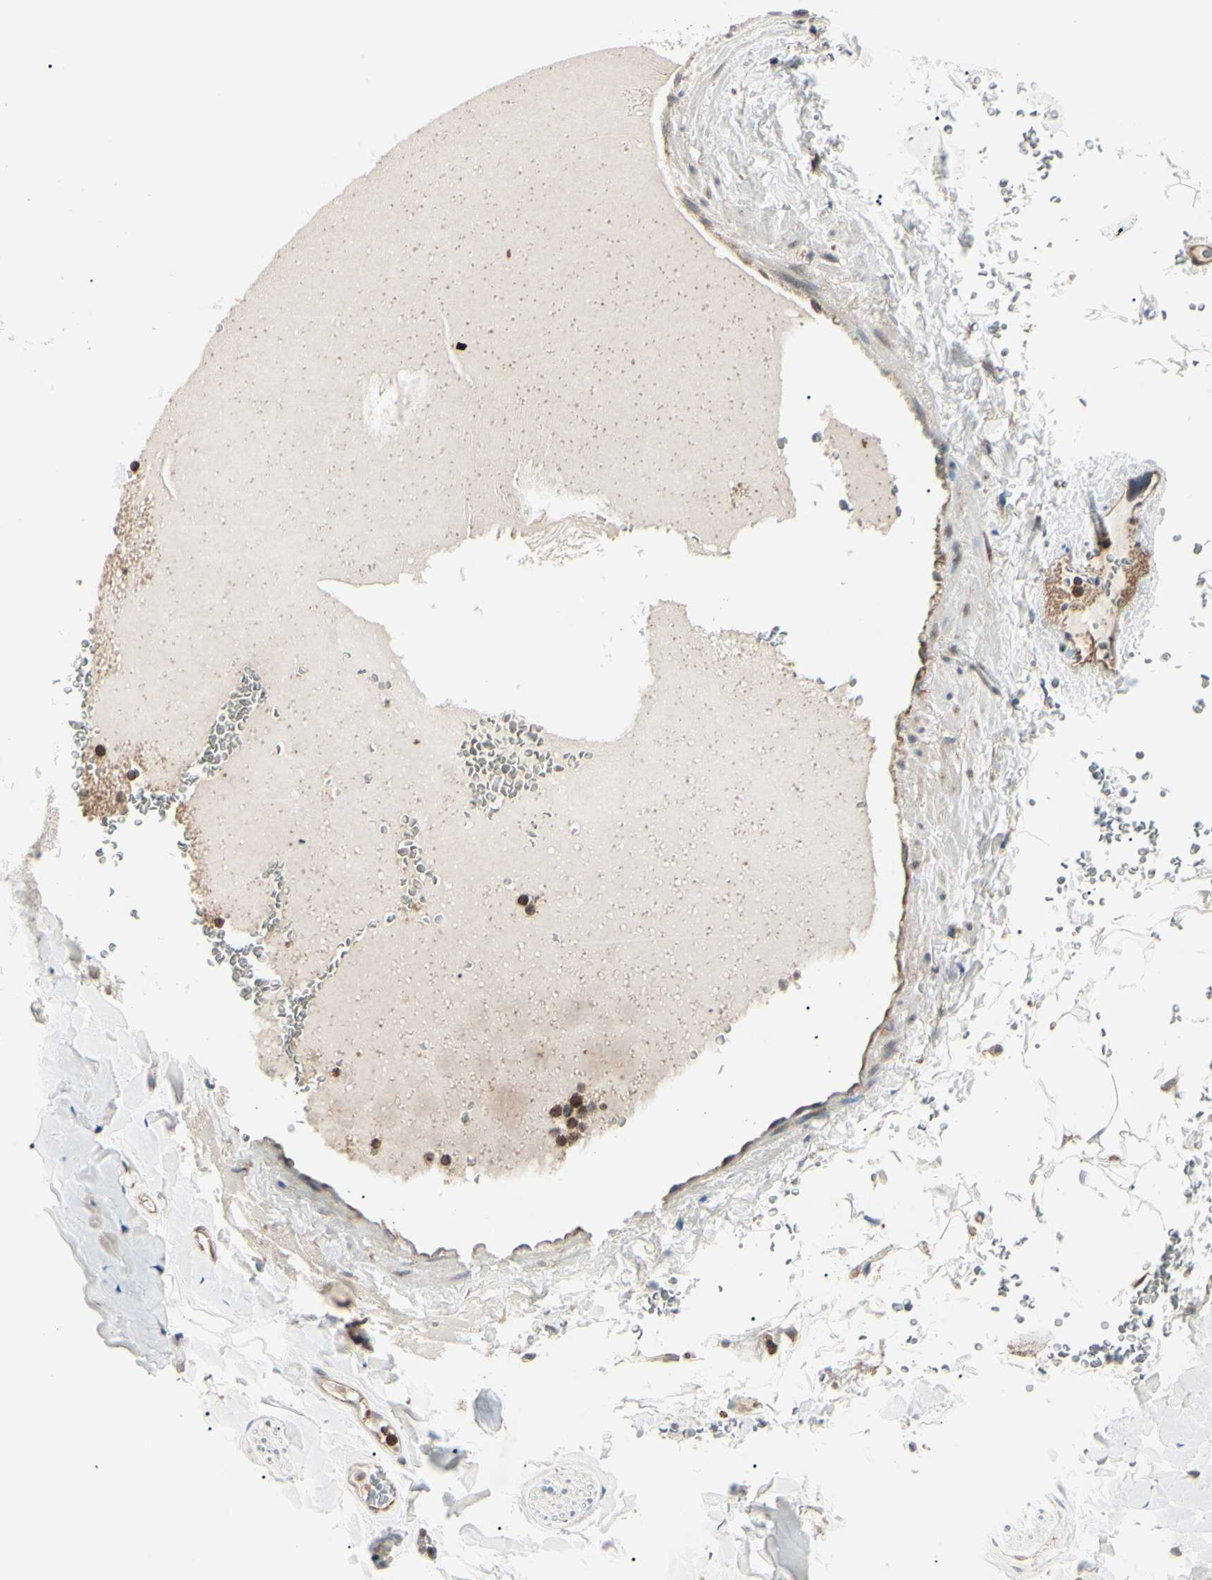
{"staining": {"intensity": "negative", "quantity": "none", "location": "none"}, "tissue": "adipose tissue", "cell_type": "Adipocytes", "image_type": "normal", "snomed": [{"axis": "morphology", "description": "Normal tissue, NOS"}, {"axis": "topography", "description": "Peripheral nerve tissue"}], "caption": "Immunohistochemical staining of unremarkable human adipose tissue displays no significant staining in adipocytes. Brightfield microscopy of immunohistochemistry stained with DAB (3,3'-diaminobenzidine) (brown) and hematoxylin (blue), captured at high magnification.", "gene": "MAPRE1", "patient": {"sex": "male", "age": 70}}